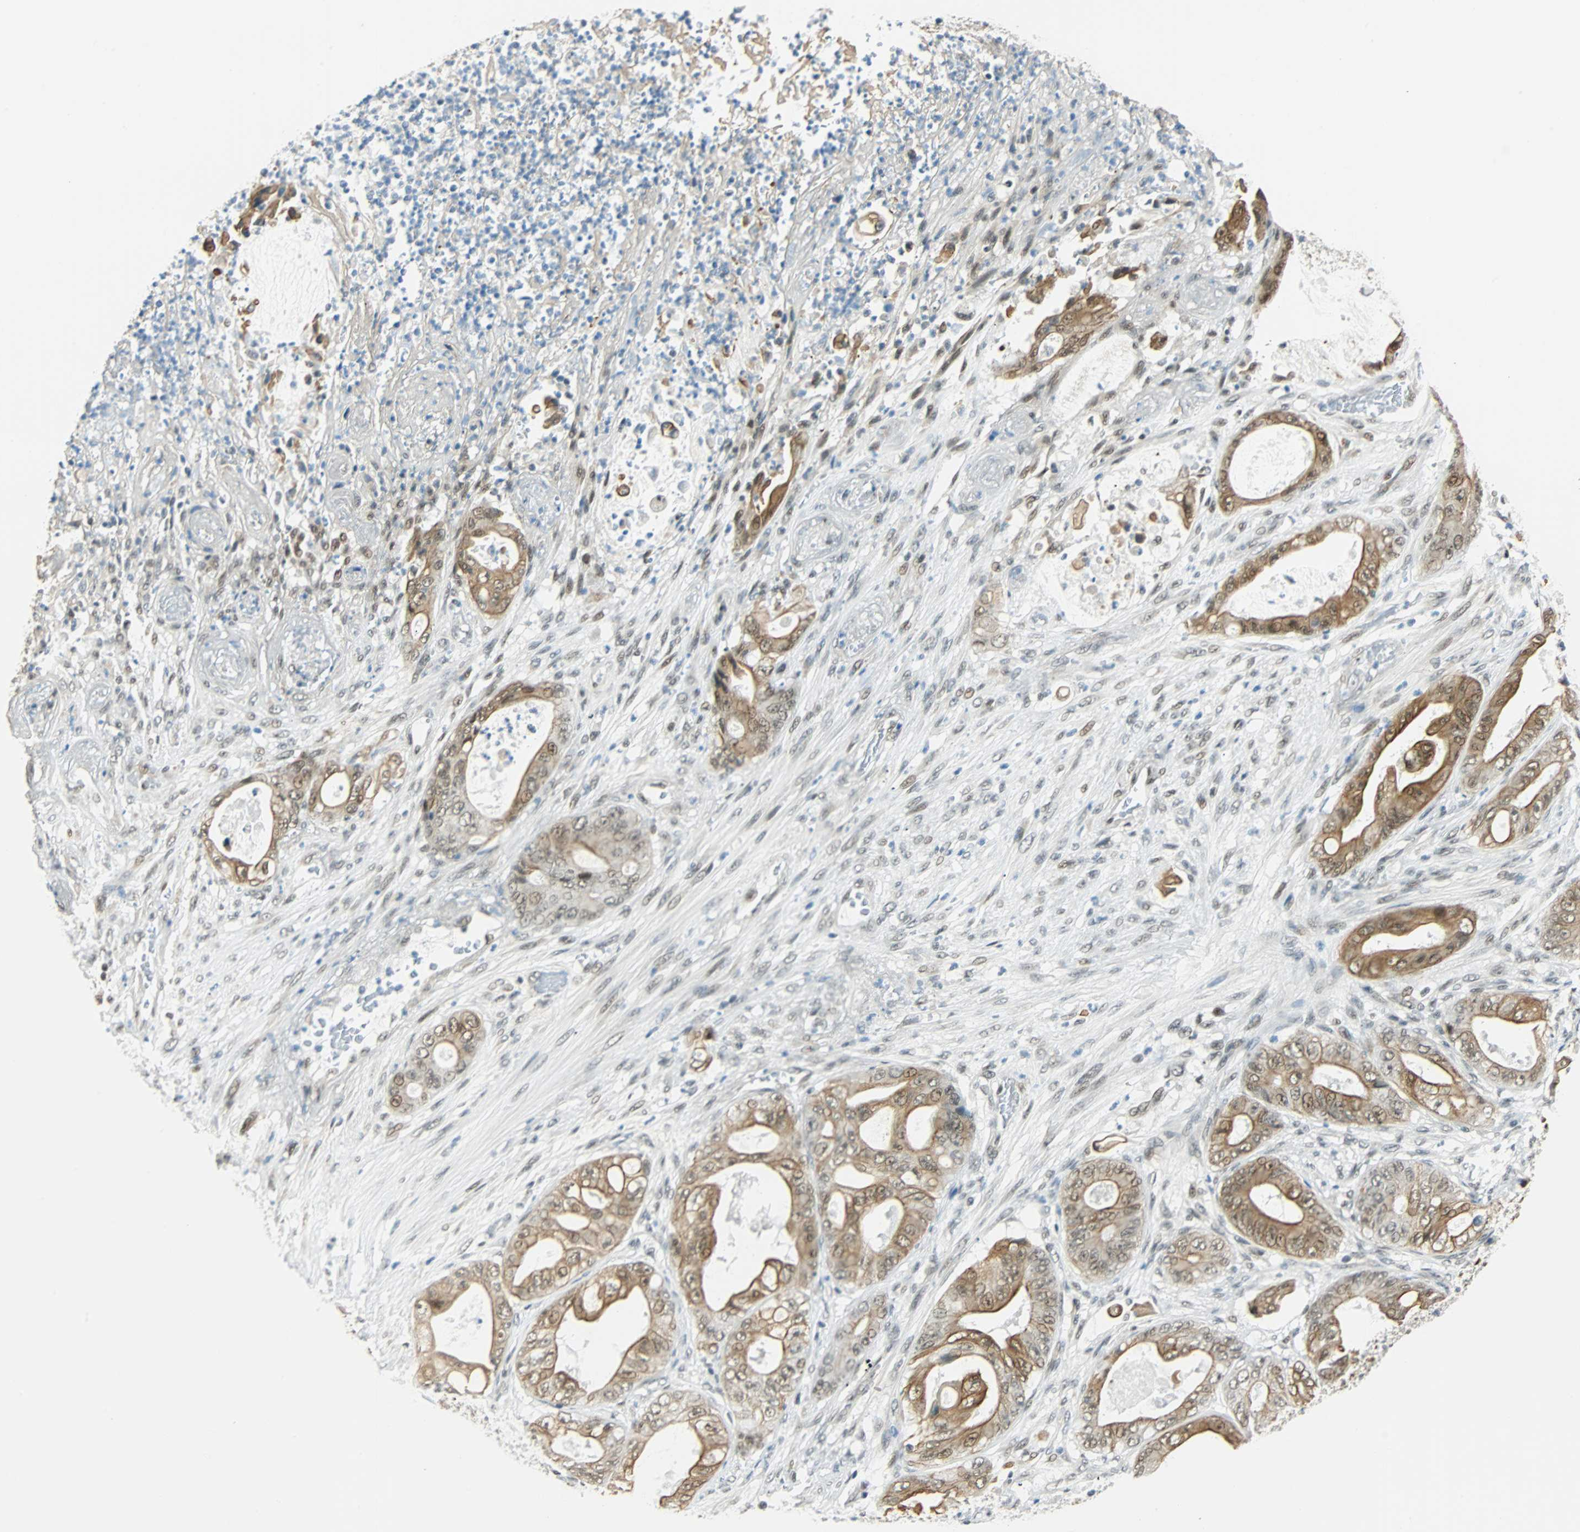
{"staining": {"intensity": "moderate", "quantity": ">75%", "location": "cytoplasmic/membranous"}, "tissue": "stomach cancer", "cell_type": "Tumor cells", "image_type": "cancer", "snomed": [{"axis": "morphology", "description": "Adenocarcinoma, NOS"}, {"axis": "topography", "description": "Stomach"}], "caption": "Immunohistochemistry of human adenocarcinoma (stomach) exhibits medium levels of moderate cytoplasmic/membranous positivity in approximately >75% of tumor cells.", "gene": "NELFE", "patient": {"sex": "female", "age": 73}}